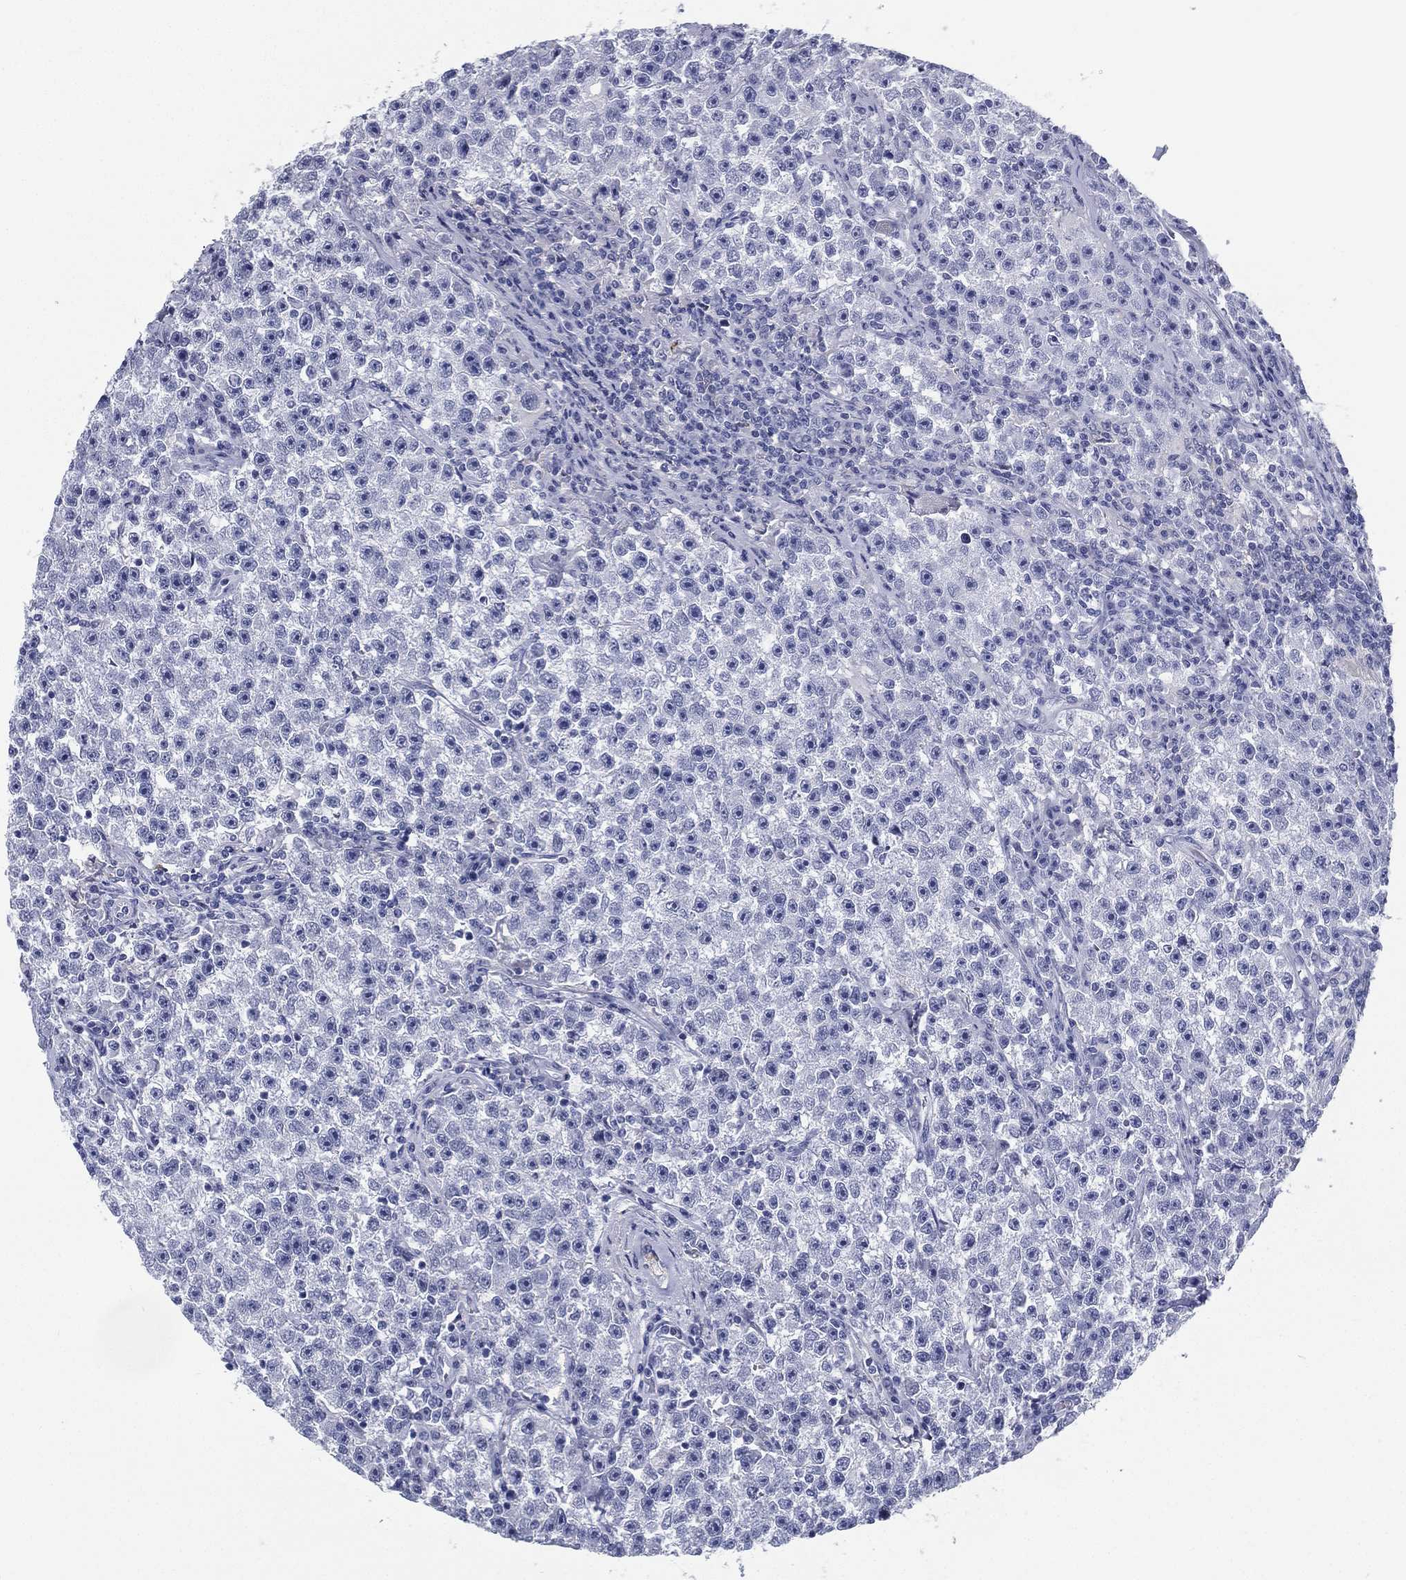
{"staining": {"intensity": "negative", "quantity": "none", "location": "none"}, "tissue": "testis cancer", "cell_type": "Tumor cells", "image_type": "cancer", "snomed": [{"axis": "morphology", "description": "Seminoma, NOS"}, {"axis": "topography", "description": "Testis"}], "caption": "IHC image of human testis seminoma stained for a protein (brown), which reveals no expression in tumor cells.", "gene": "RSPH4A", "patient": {"sex": "male", "age": 22}}